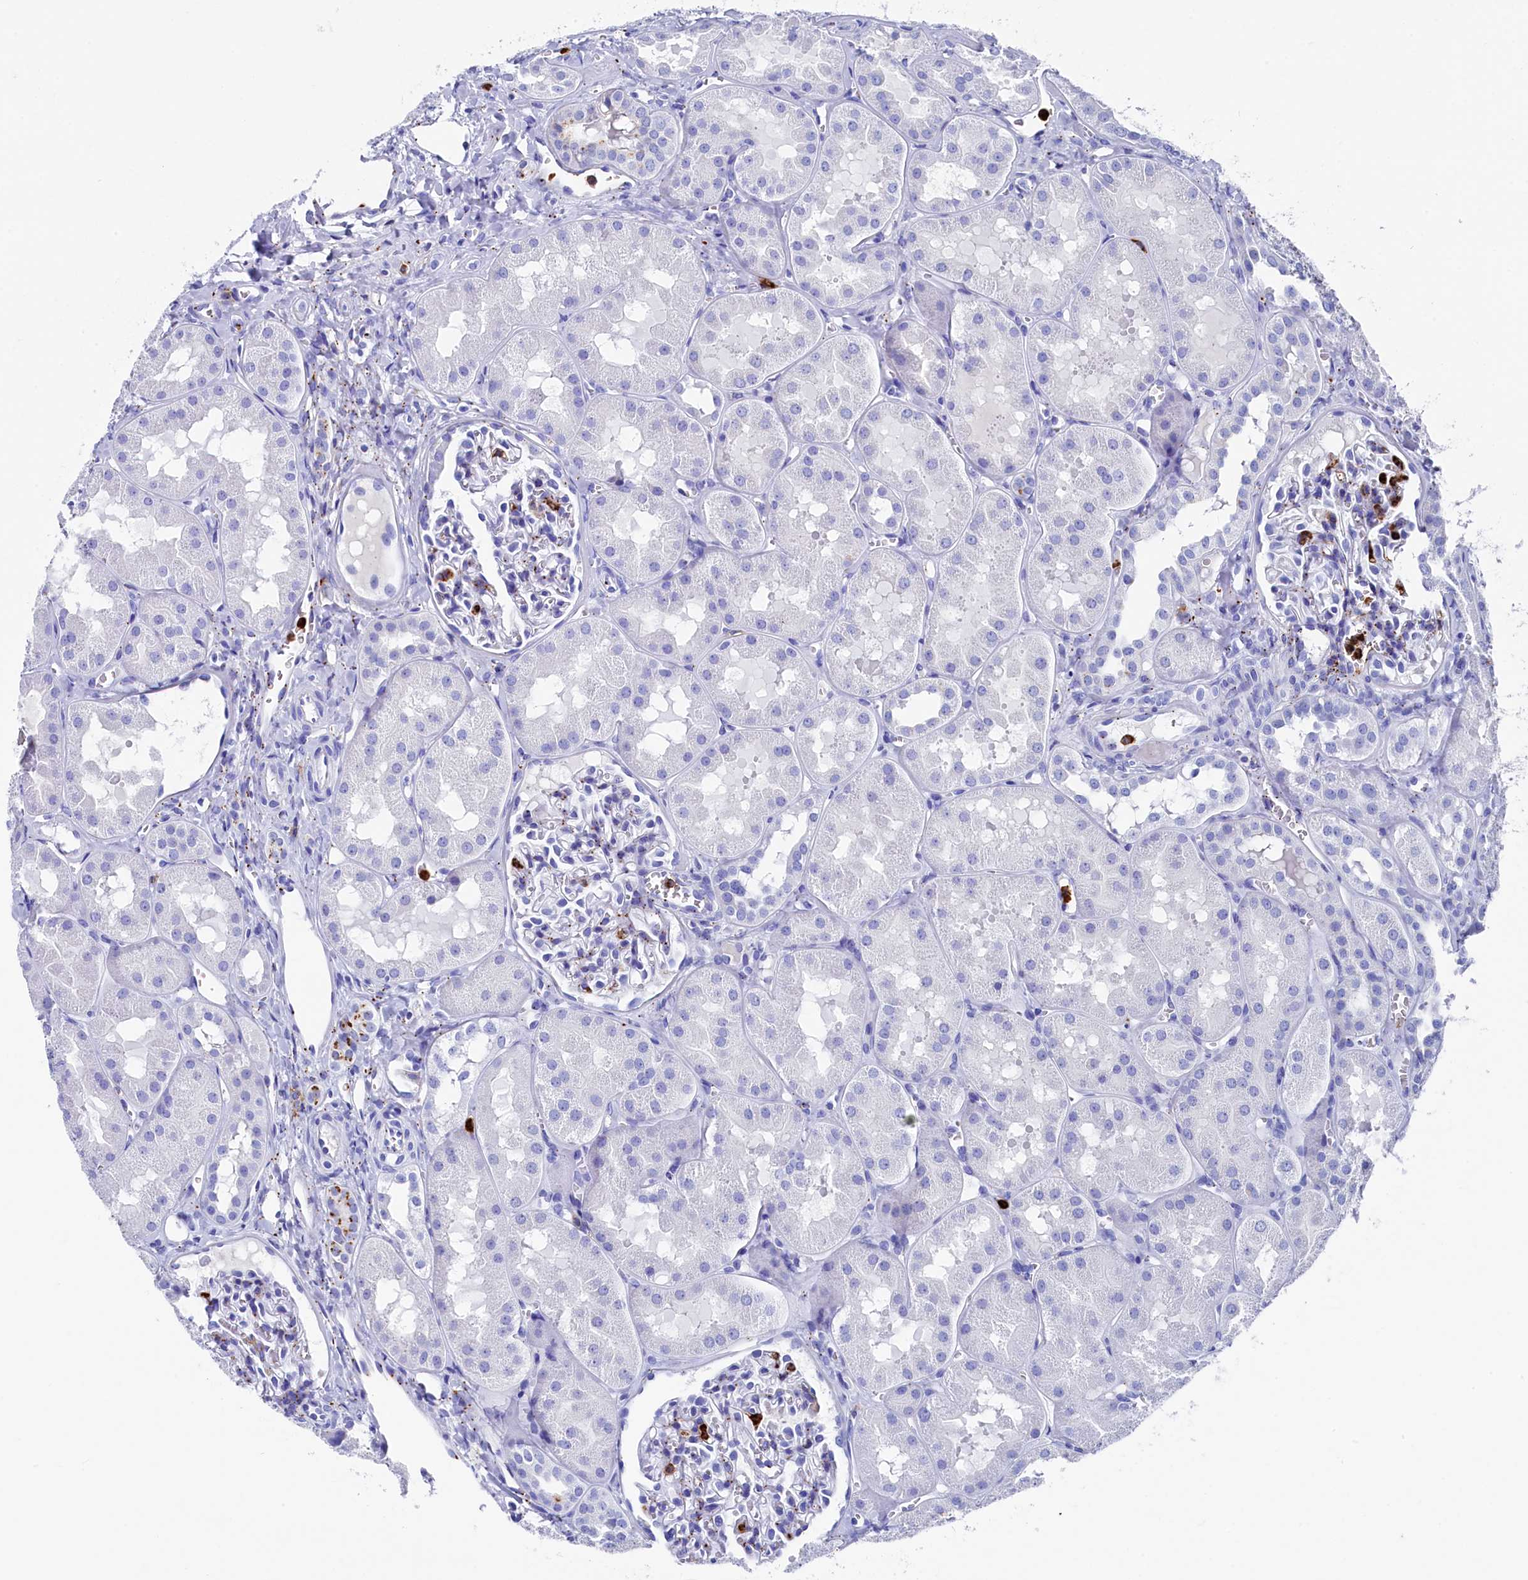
{"staining": {"intensity": "negative", "quantity": "none", "location": "none"}, "tissue": "kidney", "cell_type": "Cells in glomeruli", "image_type": "normal", "snomed": [{"axis": "morphology", "description": "Normal tissue, NOS"}, {"axis": "topography", "description": "Kidney"}, {"axis": "topography", "description": "Urinary bladder"}], "caption": "A photomicrograph of kidney stained for a protein demonstrates no brown staining in cells in glomeruli. (IHC, brightfield microscopy, high magnification).", "gene": "PLAC8", "patient": {"sex": "male", "age": 16}}